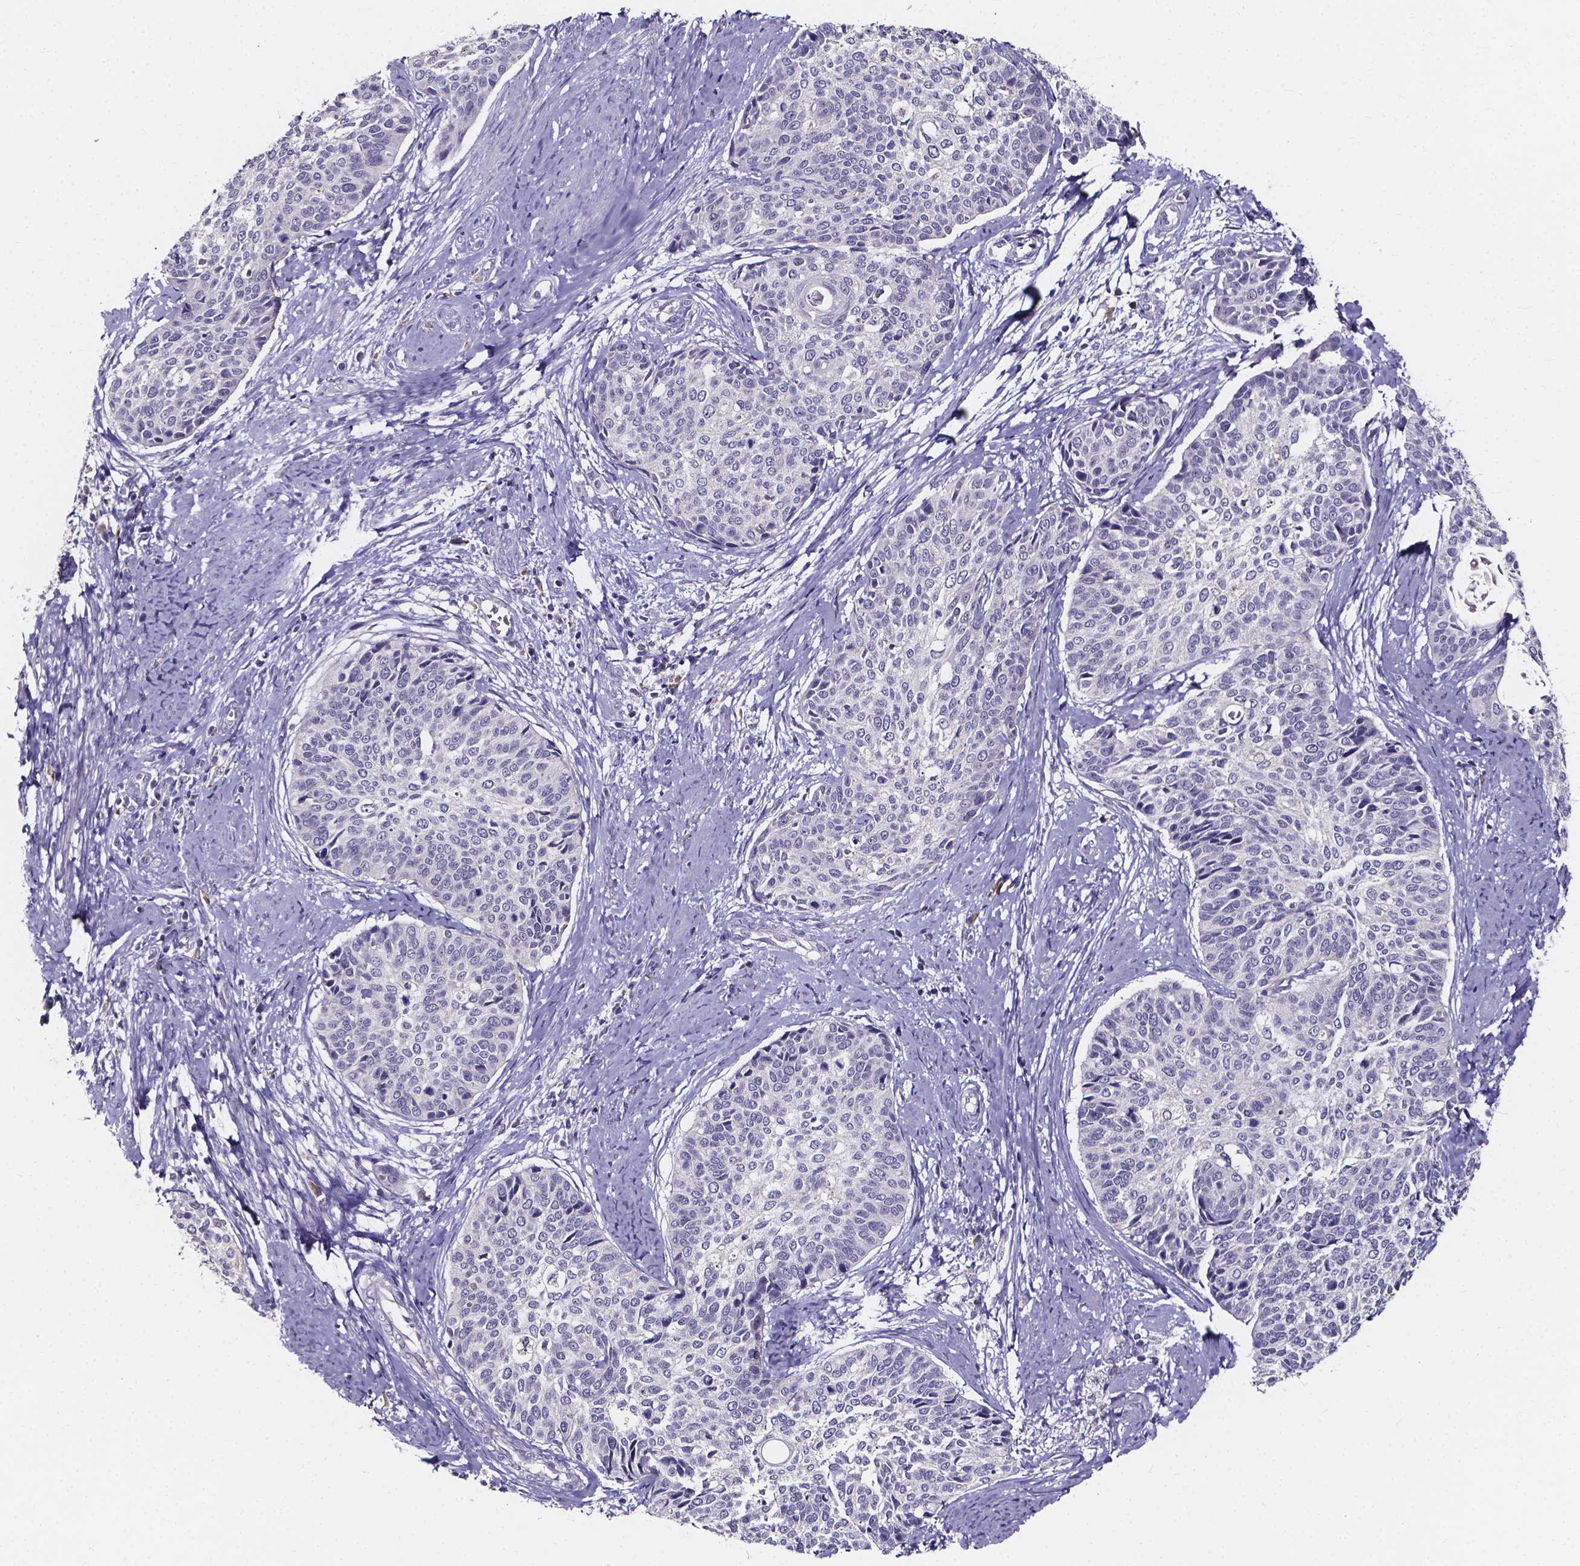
{"staining": {"intensity": "negative", "quantity": "none", "location": "none"}, "tissue": "cervical cancer", "cell_type": "Tumor cells", "image_type": "cancer", "snomed": [{"axis": "morphology", "description": "Squamous cell carcinoma, NOS"}, {"axis": "topography", "description": "Cervix"}], "caption": "Micrograph shows no significant protein expression in tumor cells of cervical squamous cell carcinoma.", "gene": "SPOCD1", "patient": {"sex": "female", "age": 69}}